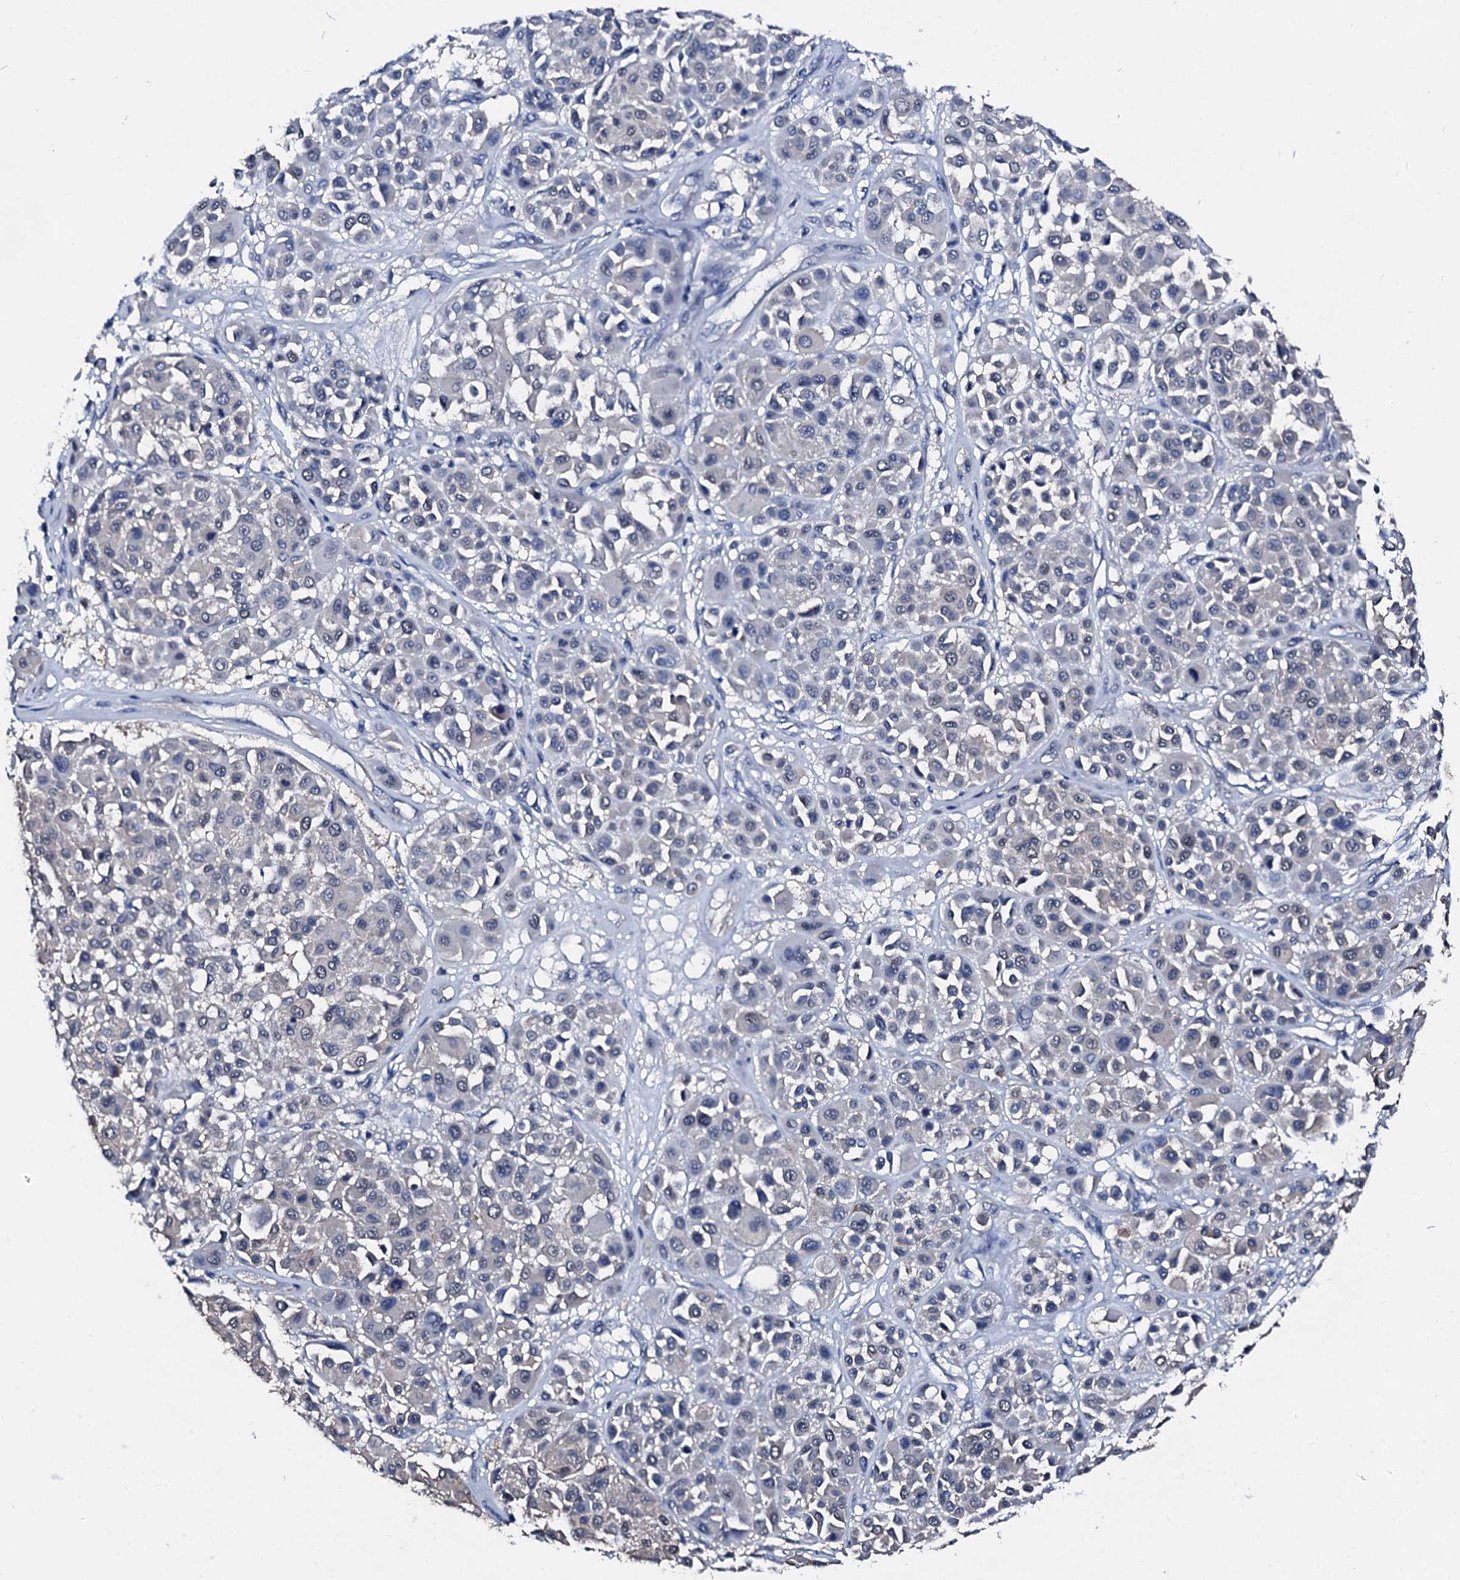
{"staining": {"intensity": "negative", "quantity": "none", "location": "none"}, "tissue": "melanoma", "cell_type": "Tumor cells", "image_type": "cancer", "snomed": [{"axis": "morphology", "description": "Malignant melanoma, Metastatic site"}, {"axis": "topography", "description": "Soft tissue"}], "caption": "The histopathology image shows no staining of tumor cells in melanoma.", "gene": "CSN2", "patient": {"sex": "male", "age": 41}}